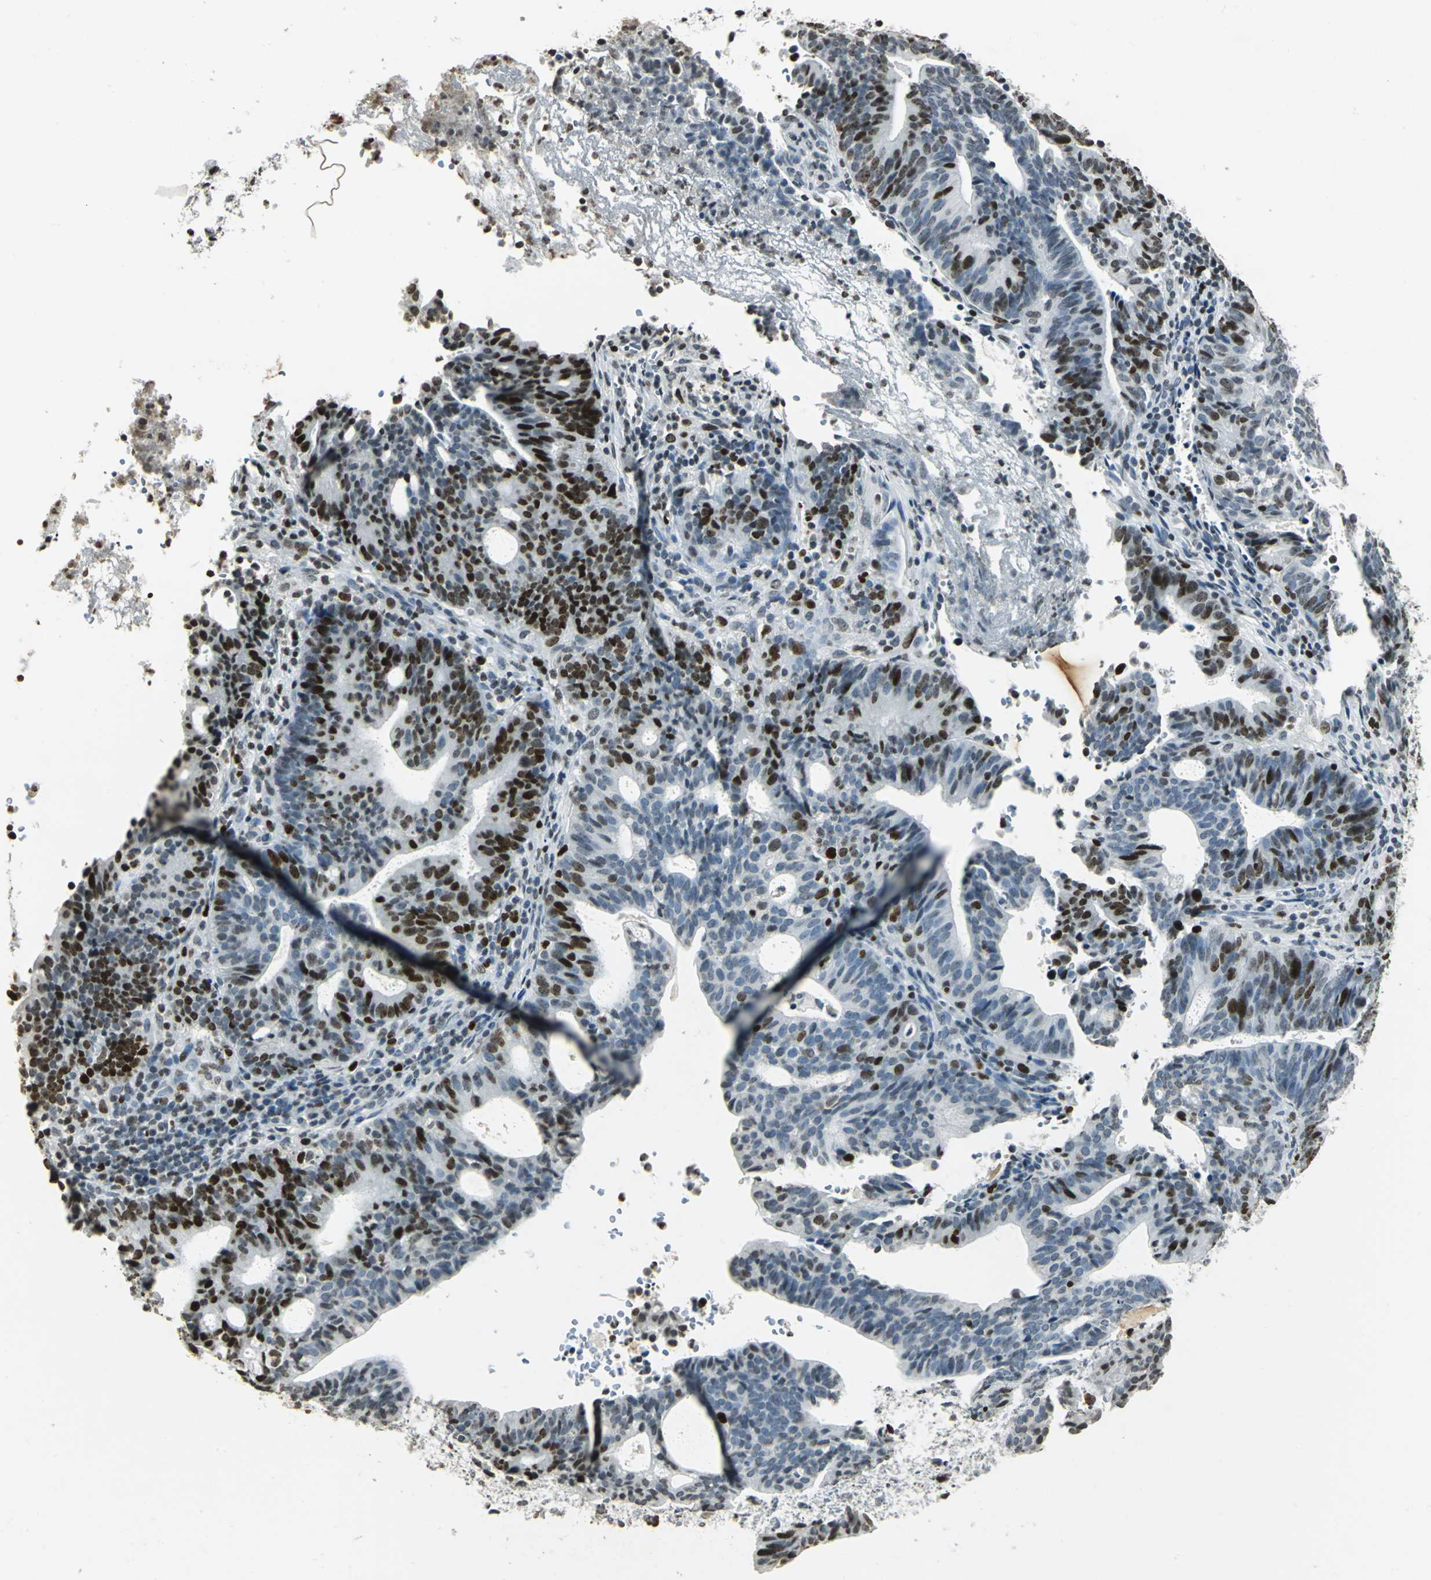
{"staining": {"intensity": "strong", "quantity": "25%-75%", "location": "nuclear"}, "tissue": "endometrial cancer", "cell_type": "Tumor cells", "image_type": "cancer", "snomed": [{"axis": "morphology", "description": "Adenocarcinoma, NOS"}, {"axis": "topography", "description": "Uterus"}], "caption": "IHC of human endometrial cancer (adenocarcinoma) reveals high levels of strong nuclear staining in about 25%-75% of tumor cells. (DAB (3,3'-diaminobenzidine) IHC with brightfield microscopy, high magnification).", "gene": "MCM4", "patient": {"sex": "female", "age": 83}}